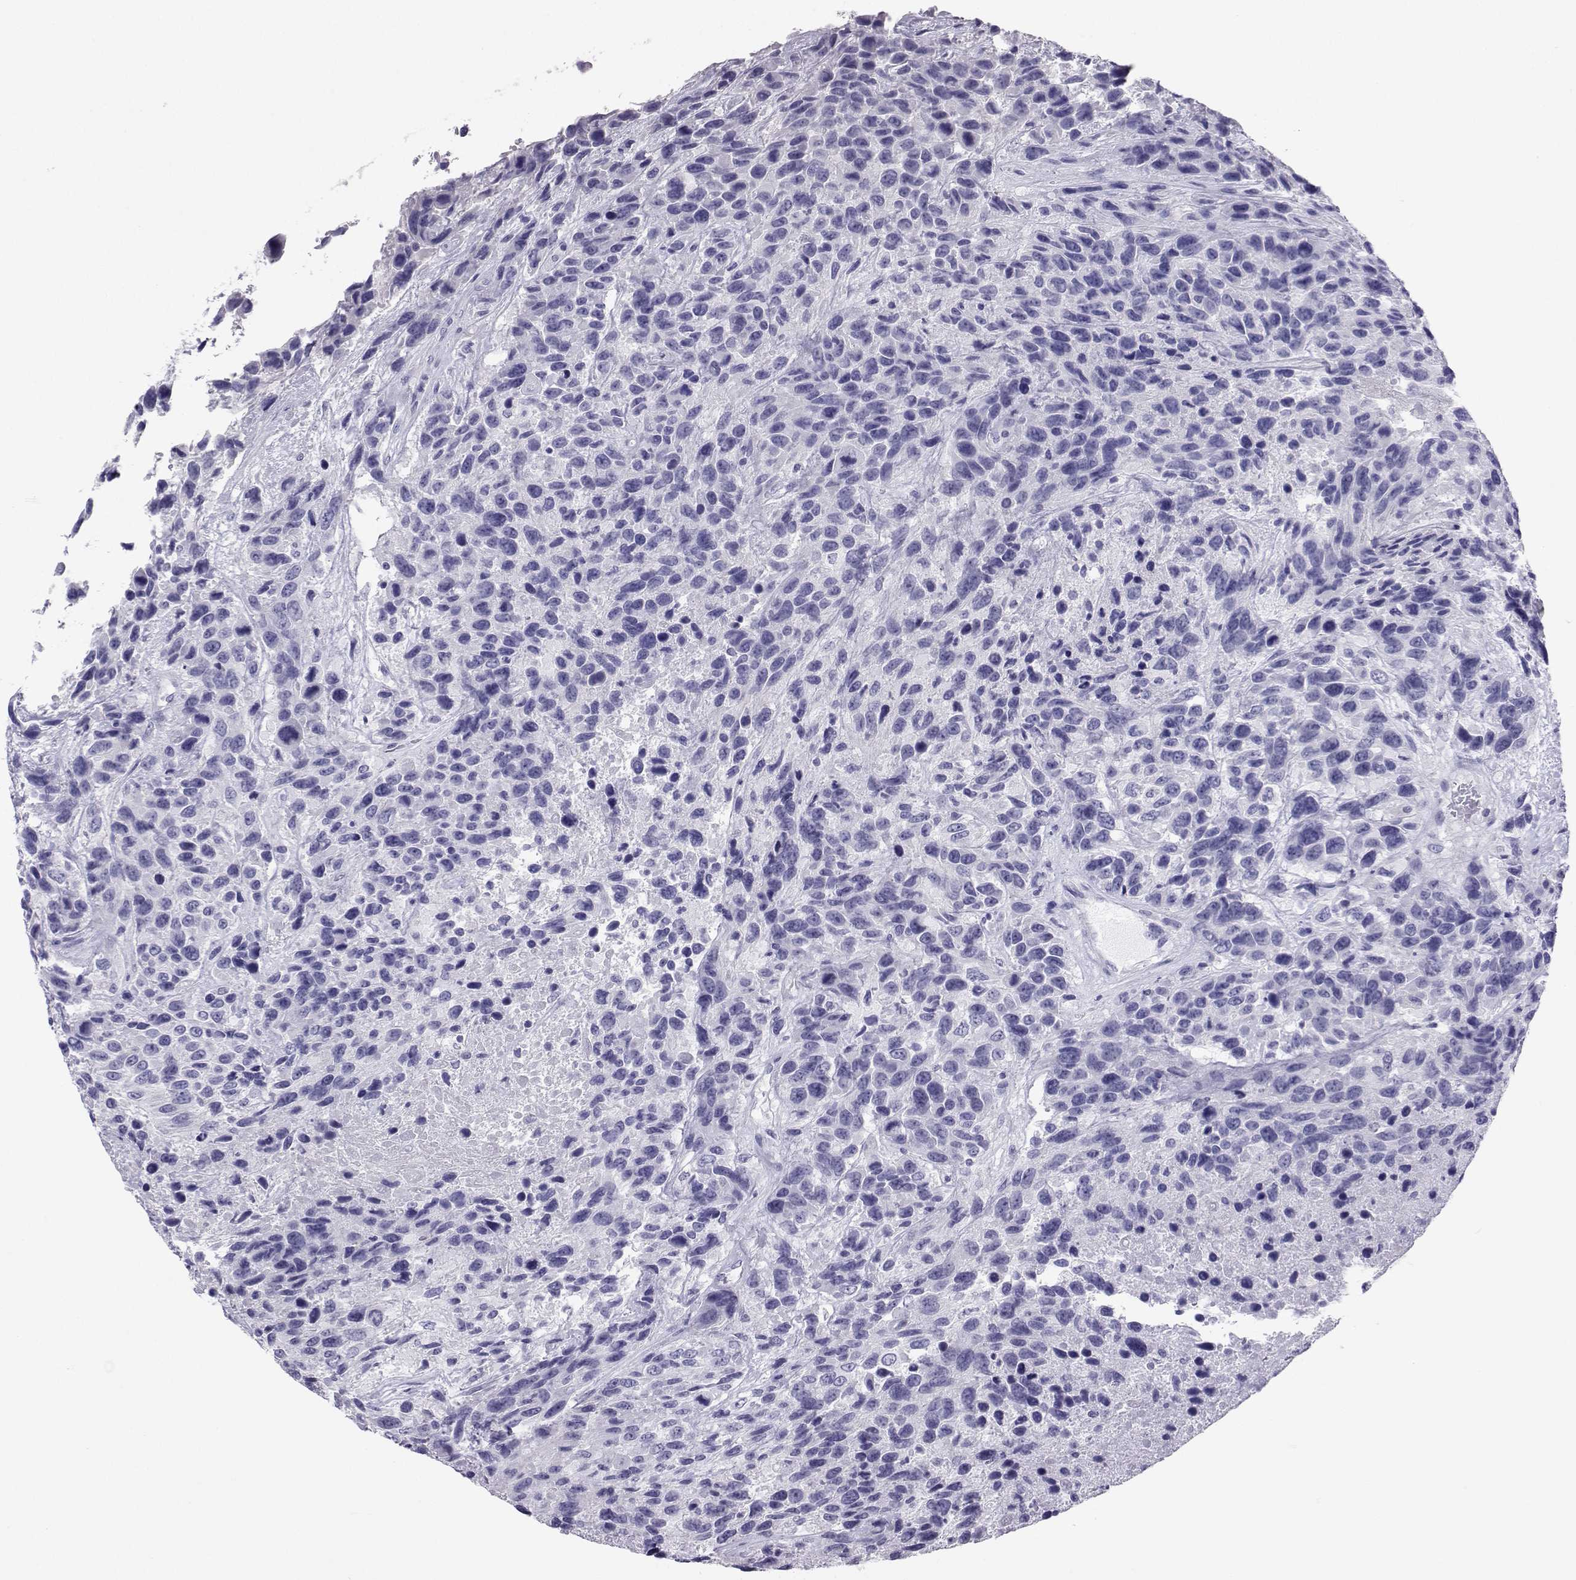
{"staining": {"intensity": "negative", "quantity": "none", "location": "none"}, "tissue": "urothelial cancer", "cell_type": "Tumor cells", "image_type": "cancer", "snomed": [{"axis": "morphology", "description": "Urothelial carcinoma, High grade"}, {"axis": "topography", "description": "Urinary bladder"}], "caption": "There is no significant positivity in tumor cells of urothelial cancer.", "gene": "PLIN4", "patient": {"sex": "female", "age": 70}}